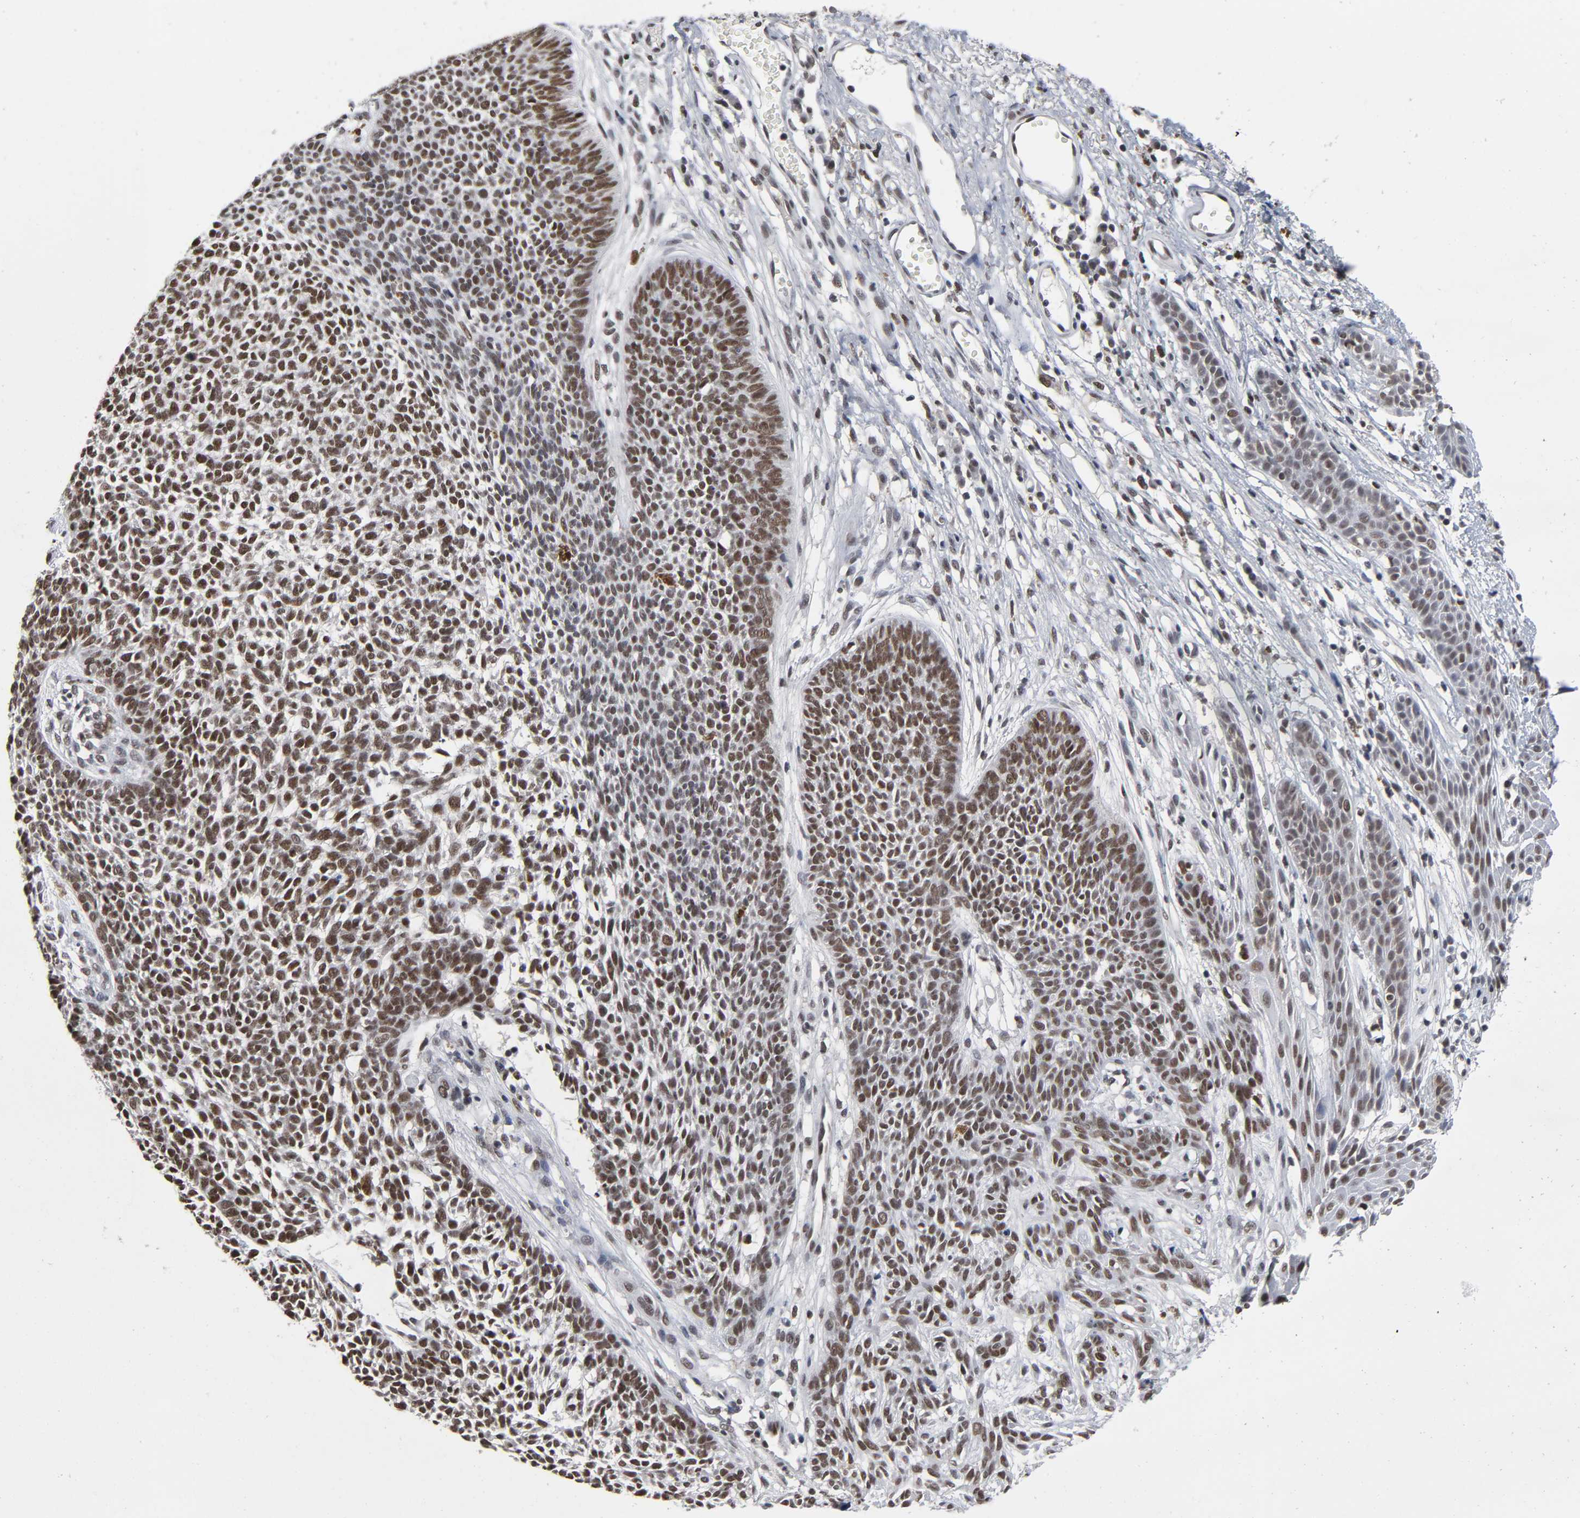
{"staining": {"intensity": "moderate", "quantity": ">75%", "location": "nuclear"}, "tissue": "skin cancer", "cell_type": "Tumor cells", "image_type": "cancer", "snomed": [{"axis": "morphology", "description": "Basal cell carcinoma"}, {"axis": "topography", "description": "Skin"}], "caption": "Human skin basal cell carcinoma stained for a protein (brown) exhibits moderate nuclear positive expression in about >75% of tumor cells.", "gene": "TRIM33", "patient": {"sex": "female", "age": 84}}